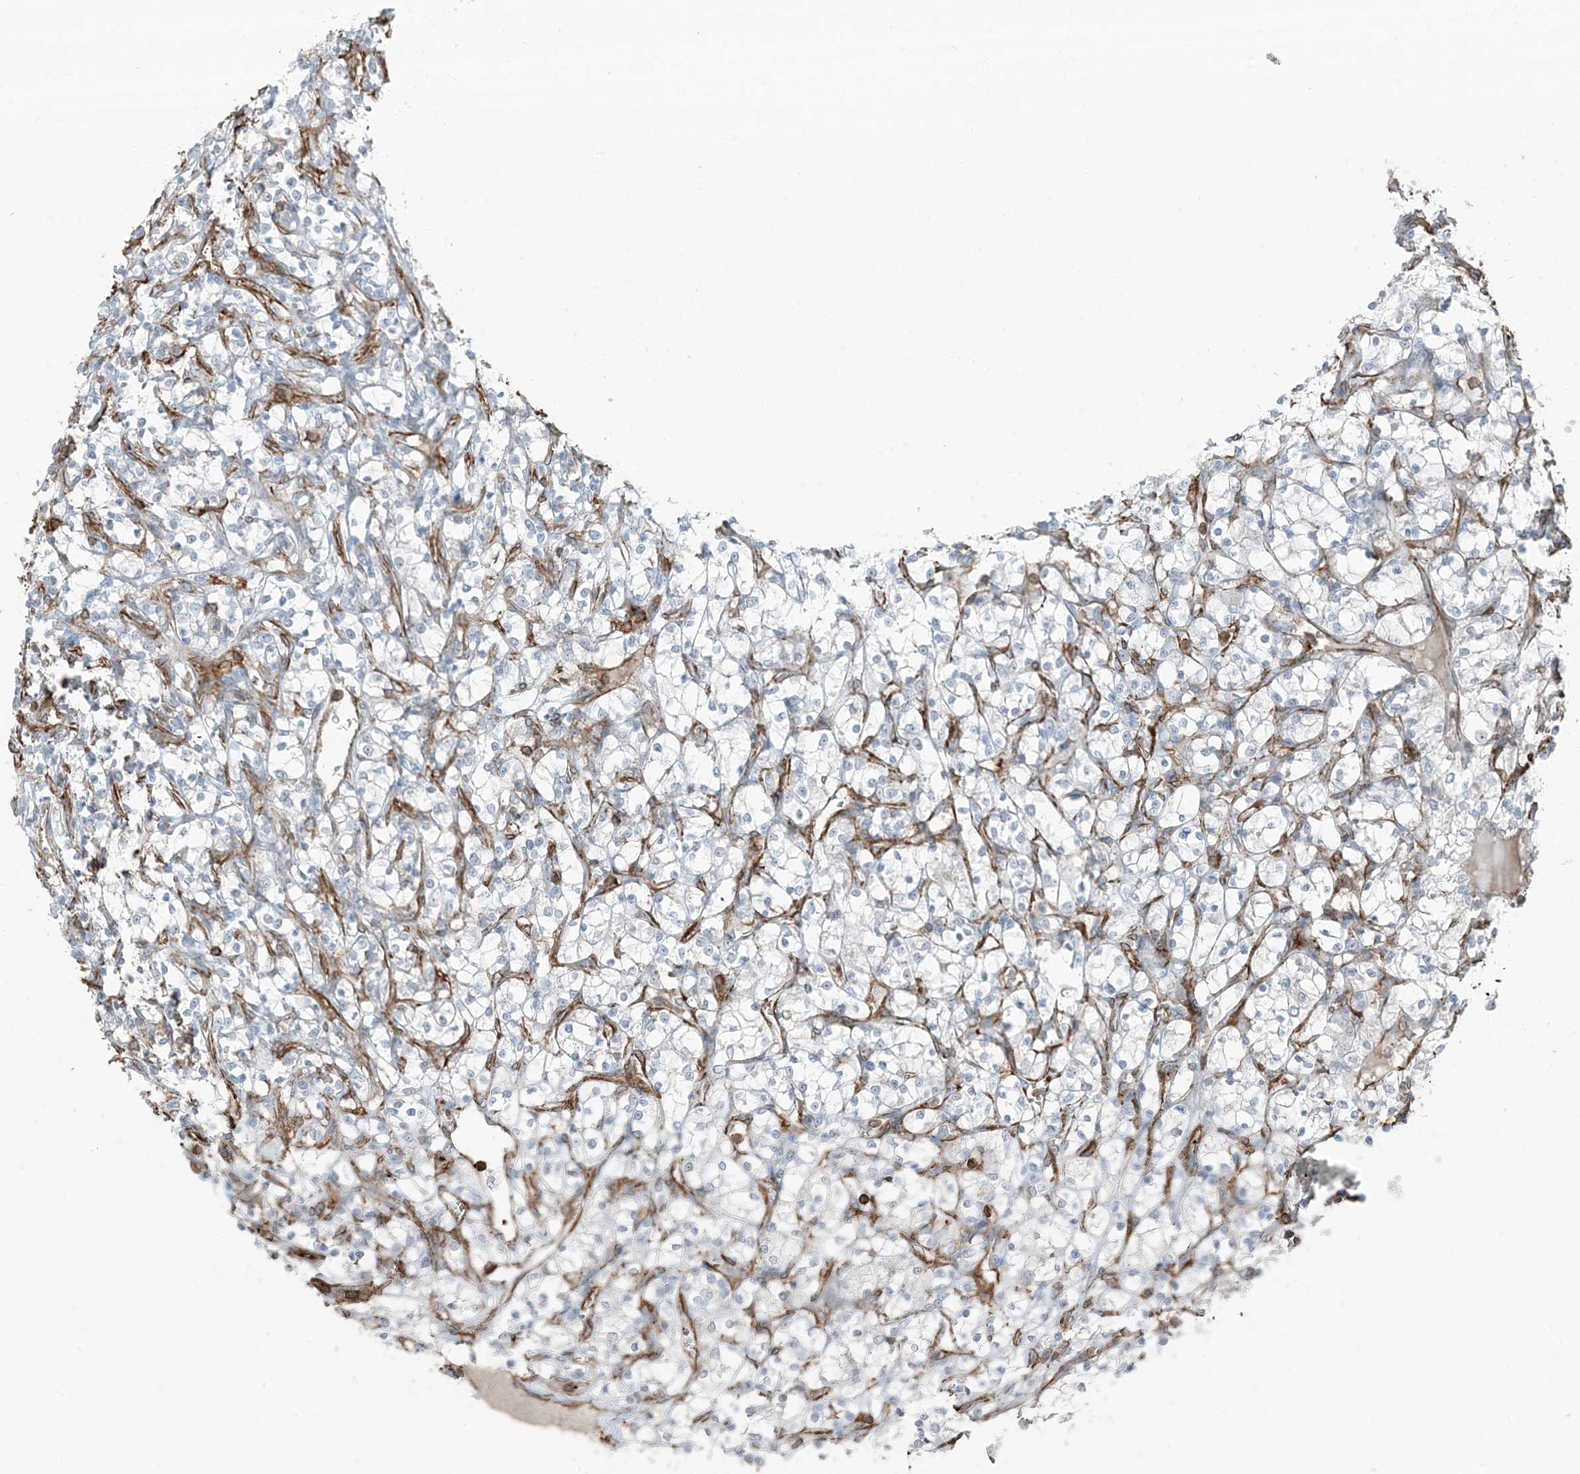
{"staining": {"intensity": "negative", "quantity": "none", "location": "none"}, "tissue": "renal cancer", "cell_type": "Tumor cells", "image_type": "cancer", "snomed": [{"axis": "morphology", "description": "Adenocarcinoma, NOS"}, {"axis": "topography", "description": "Kidney"}], "caption": "This is a micrograph of IHC staining of adenocarcinoma (renal), which shows no expression in tumor cells.", "gene": "APOBEC3C", "patient": {"sex": "female", "age": 69}}